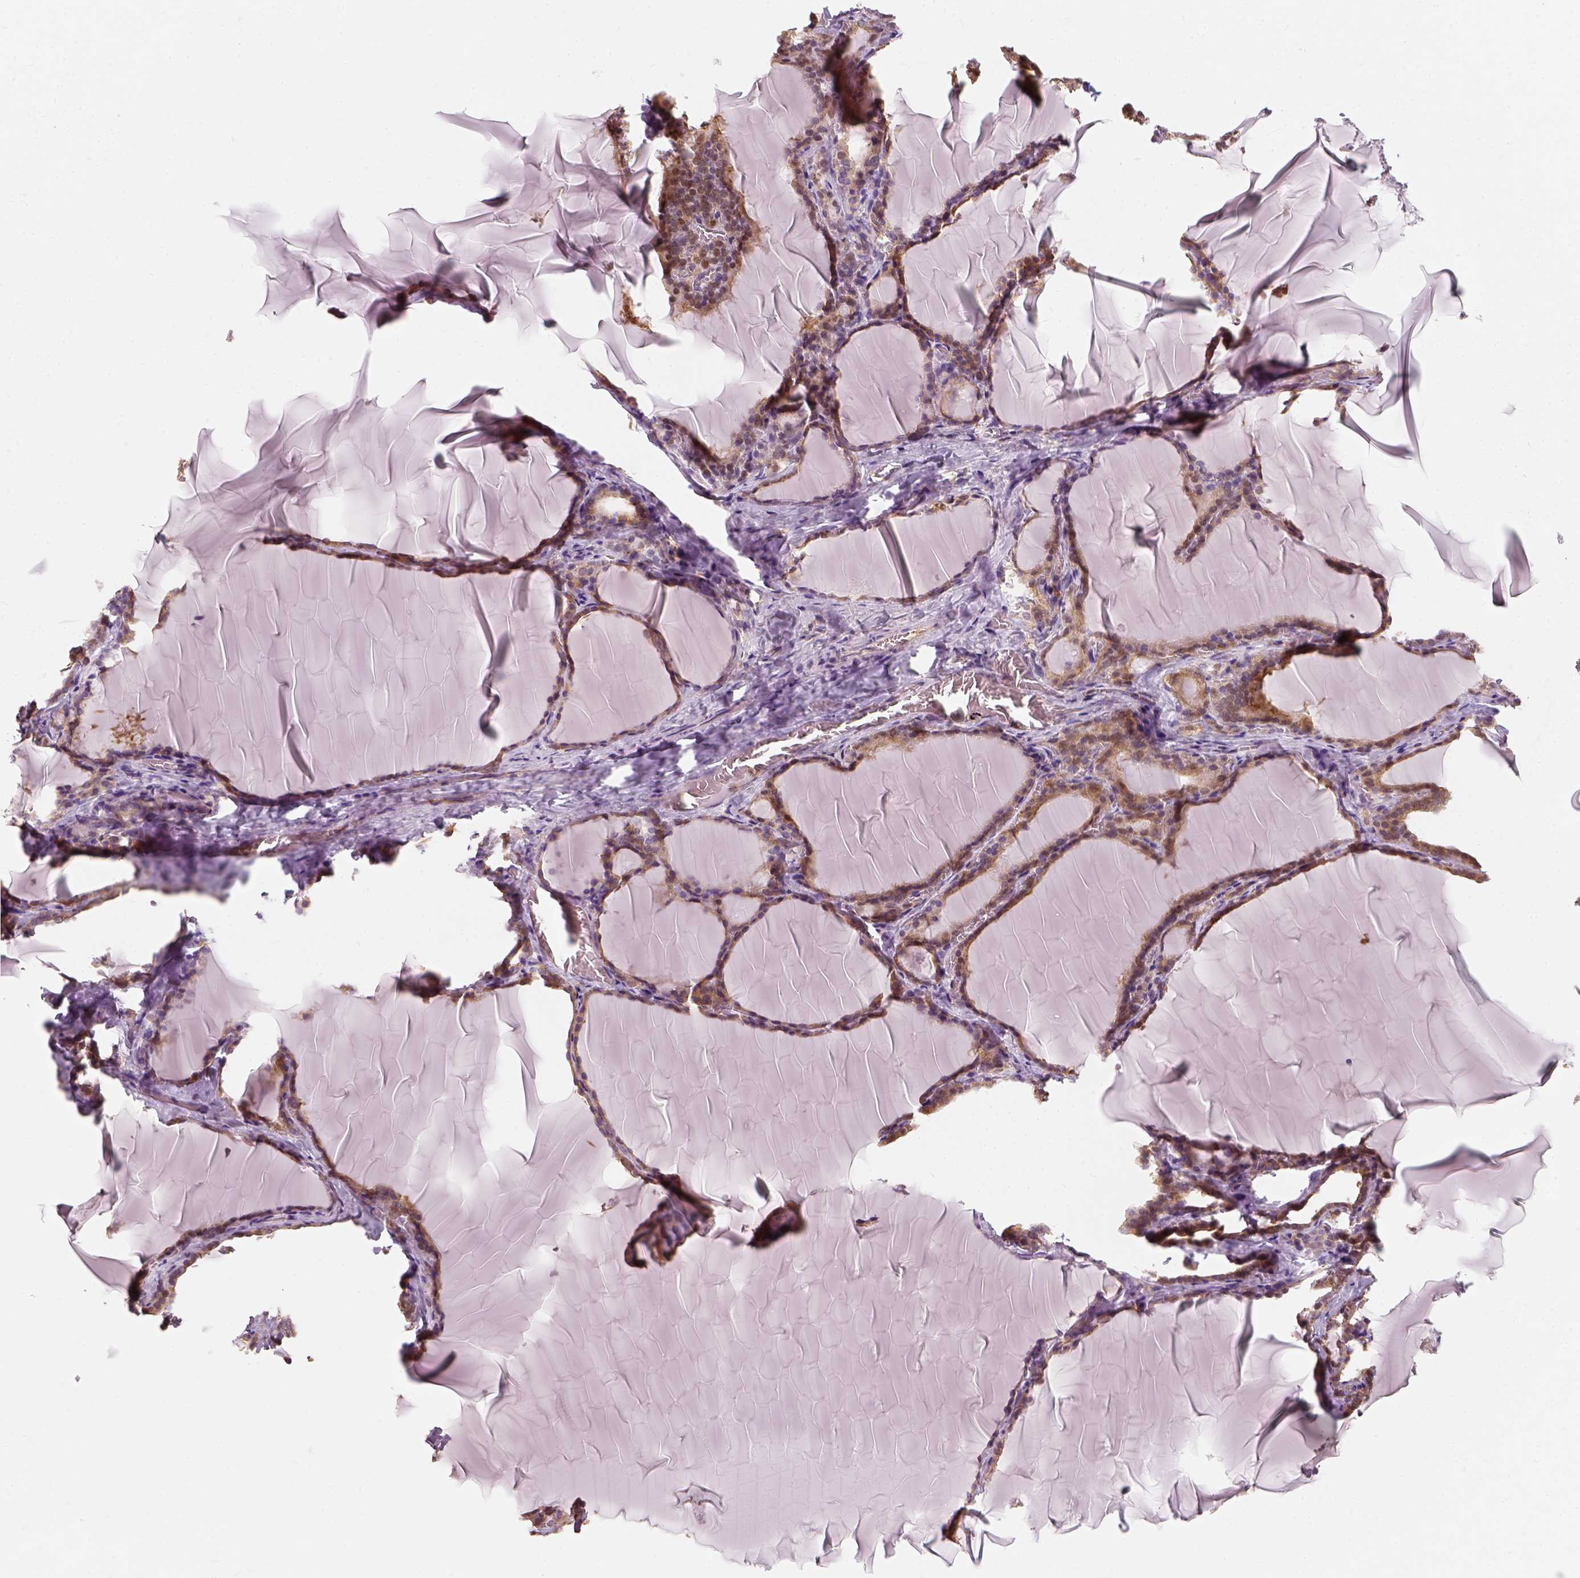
{"staining": {"intensity": "moderate", "quantity": ">75%", "location": "cytoplasmic/membranous"}, "tissue": "thyroid gland", "cell_type": "Glandular cells", "image_type": "normal", "snomed": [{"axis": "morphology", "description": "Normal tissue, NOS"}, {"axis": "morphology", "description": "Hyperplasia, NOS"}, {"axis": "topography", "description": "Thyroid gland"}], "caption": "Brown immunohistochemical staining in normal human thyroid gland shows moderate cytoplasmic/membranous expression in about >75% of glandular cells.", "gene": "SQSTM1", "patient": {"sex": "female", "age": 27}}